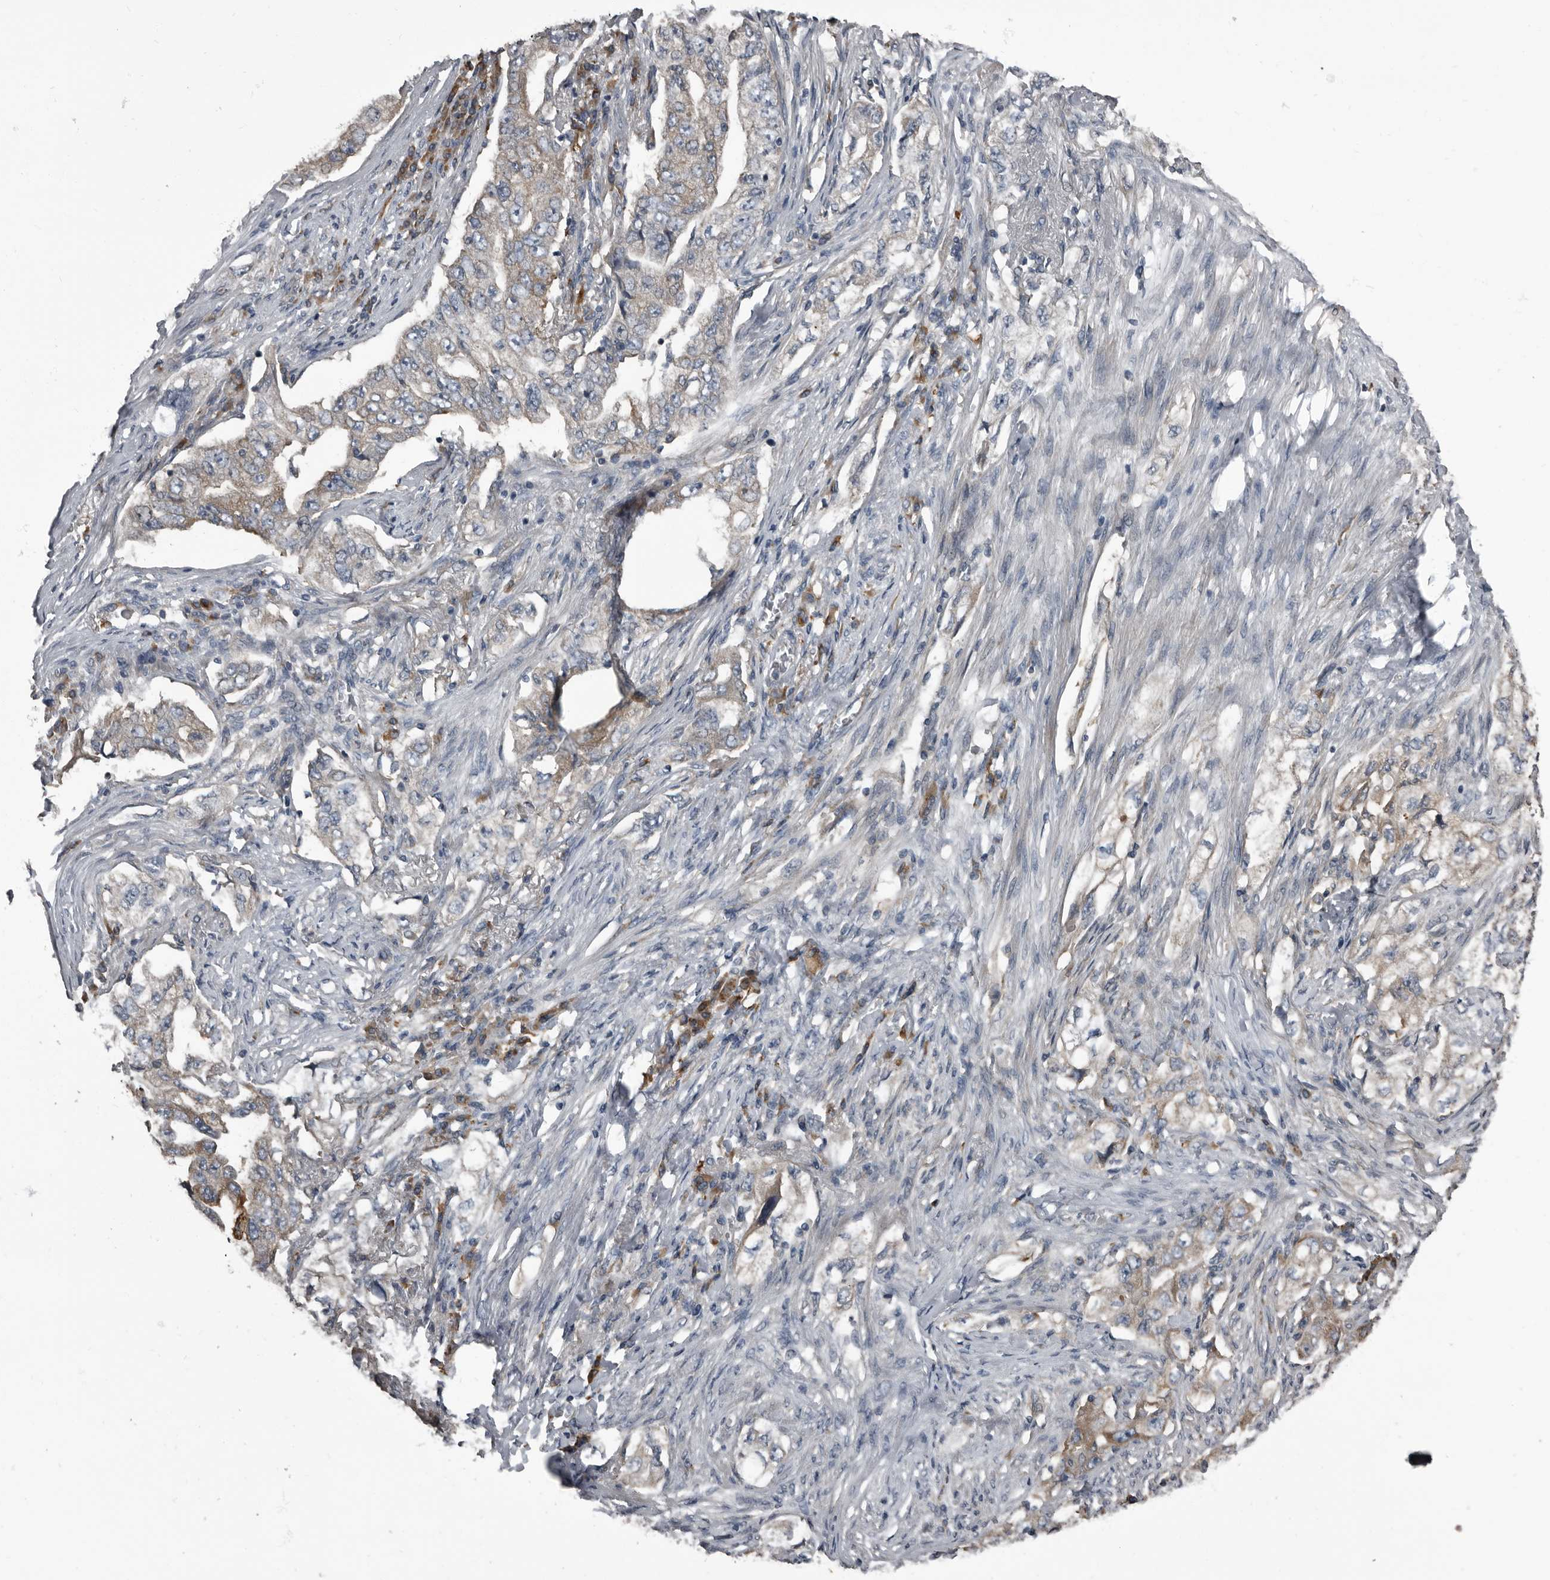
{"staining": {"intensity": "weak", "quantity": "<25%", "location": "cytoplasmic/membranous"}, "tissue": "lung cancer", "cell_type": "Tumor cells", "image_type": "cancer", "snomed": [{"axis": "morphology", "description": "Adenocarcinoma, NOS"}, {"axis": "topography", "description": "Lung"}], "caption": "Adenocarcinoma (lung) was stained to show a protein in brown. There is no significant positivity in tumor cells.", "gene": "TPD52L1", "patient": {"sex": "female", "age": 51}}